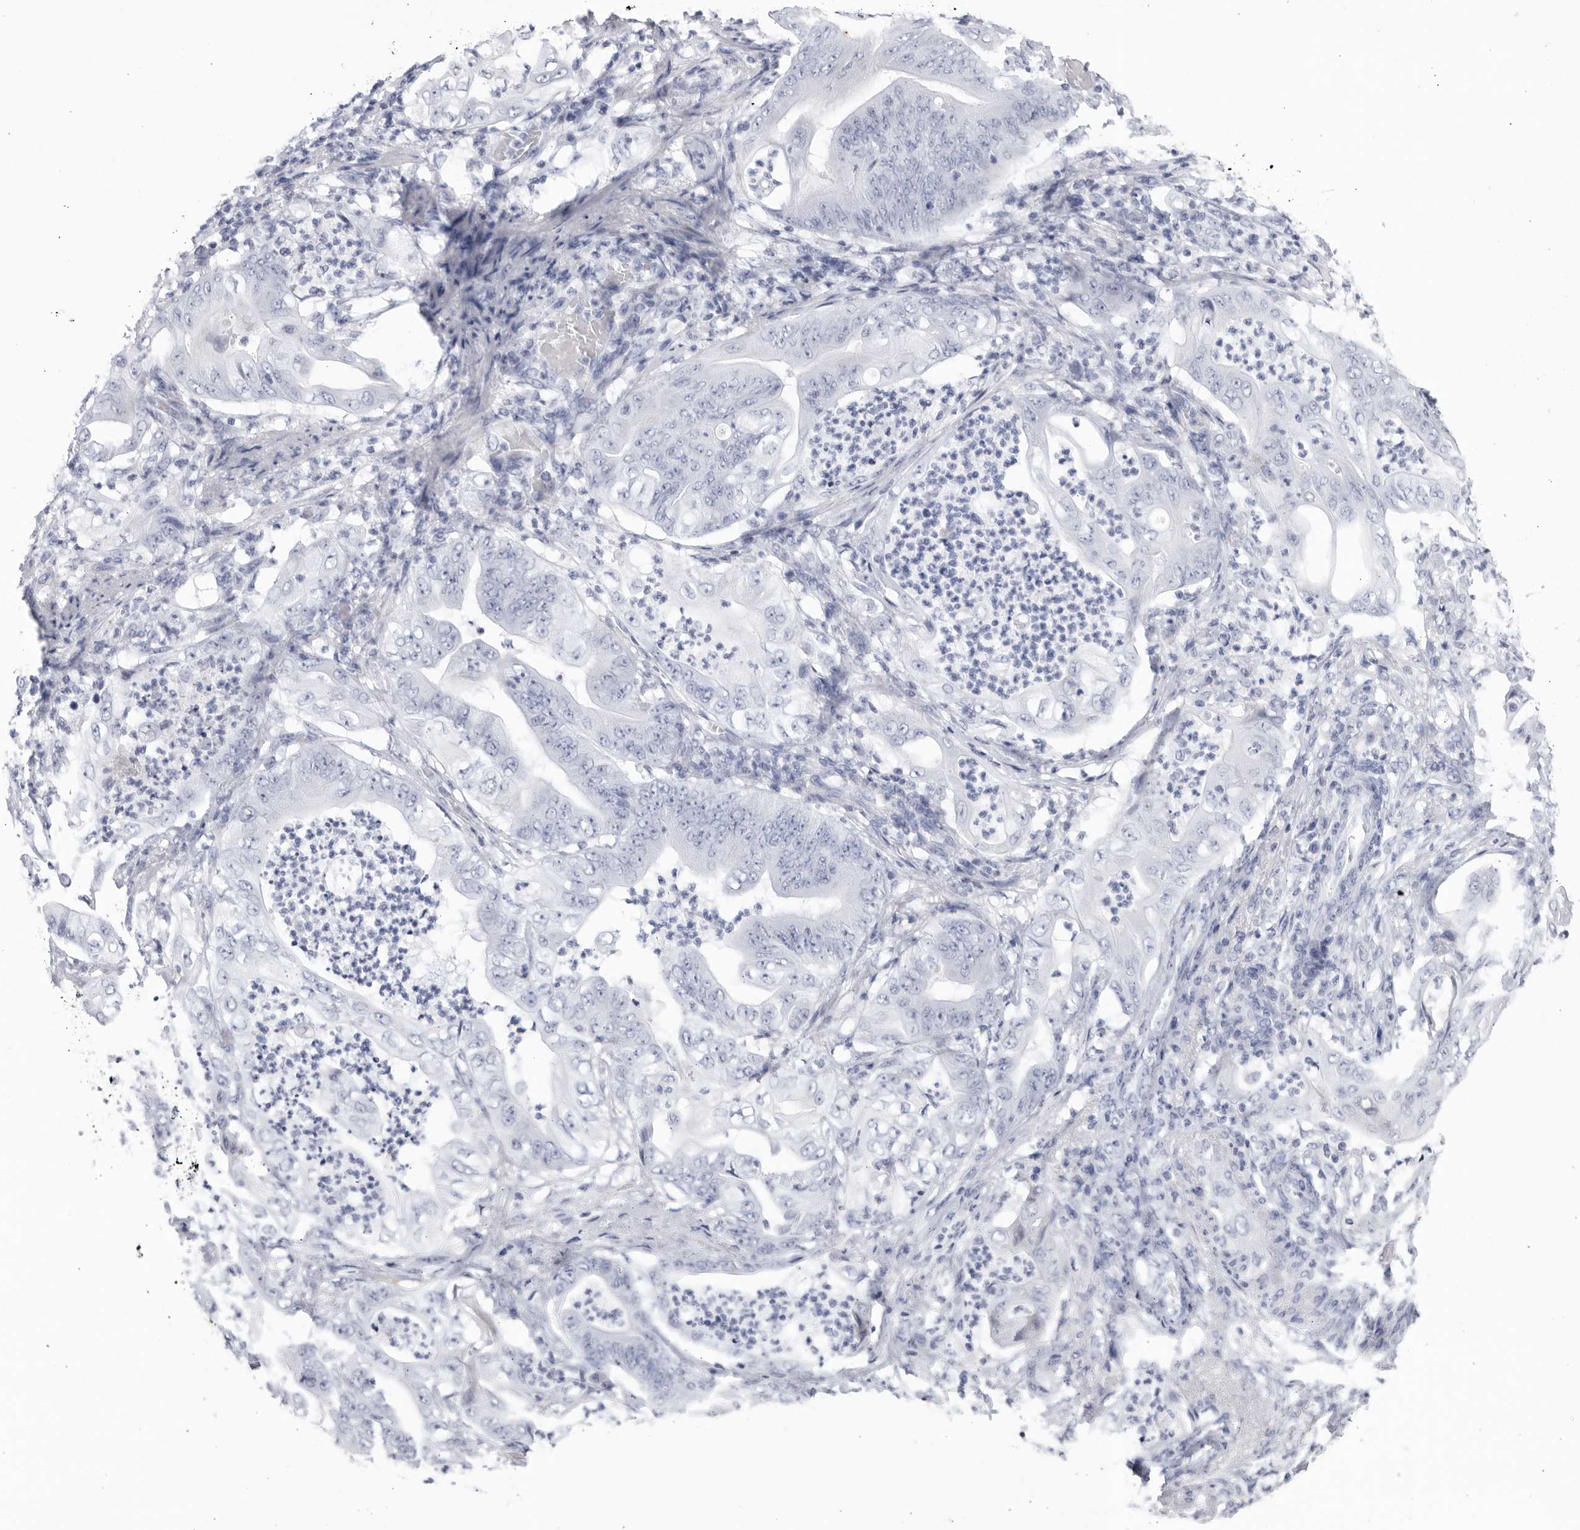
{"staining": {"intensity": "negative", "quantity": "none", "location": "none"}, "tissue": "stomach cancer", "cell_type": "Tumor cells", "image_type": "cancer", "snomed": [{"axis": "morphology", "description": "Adenocarcinoma, NOS"}, {"axis": "topography", "description": "Stomach"}], "caption": "Tumor cells show no significant protein staining in stomach cancer (adenocarcinoma). Nuclei are stained in blue.", "gene": "CNBD1", "patient": {"sex": "female", "age": 73}}